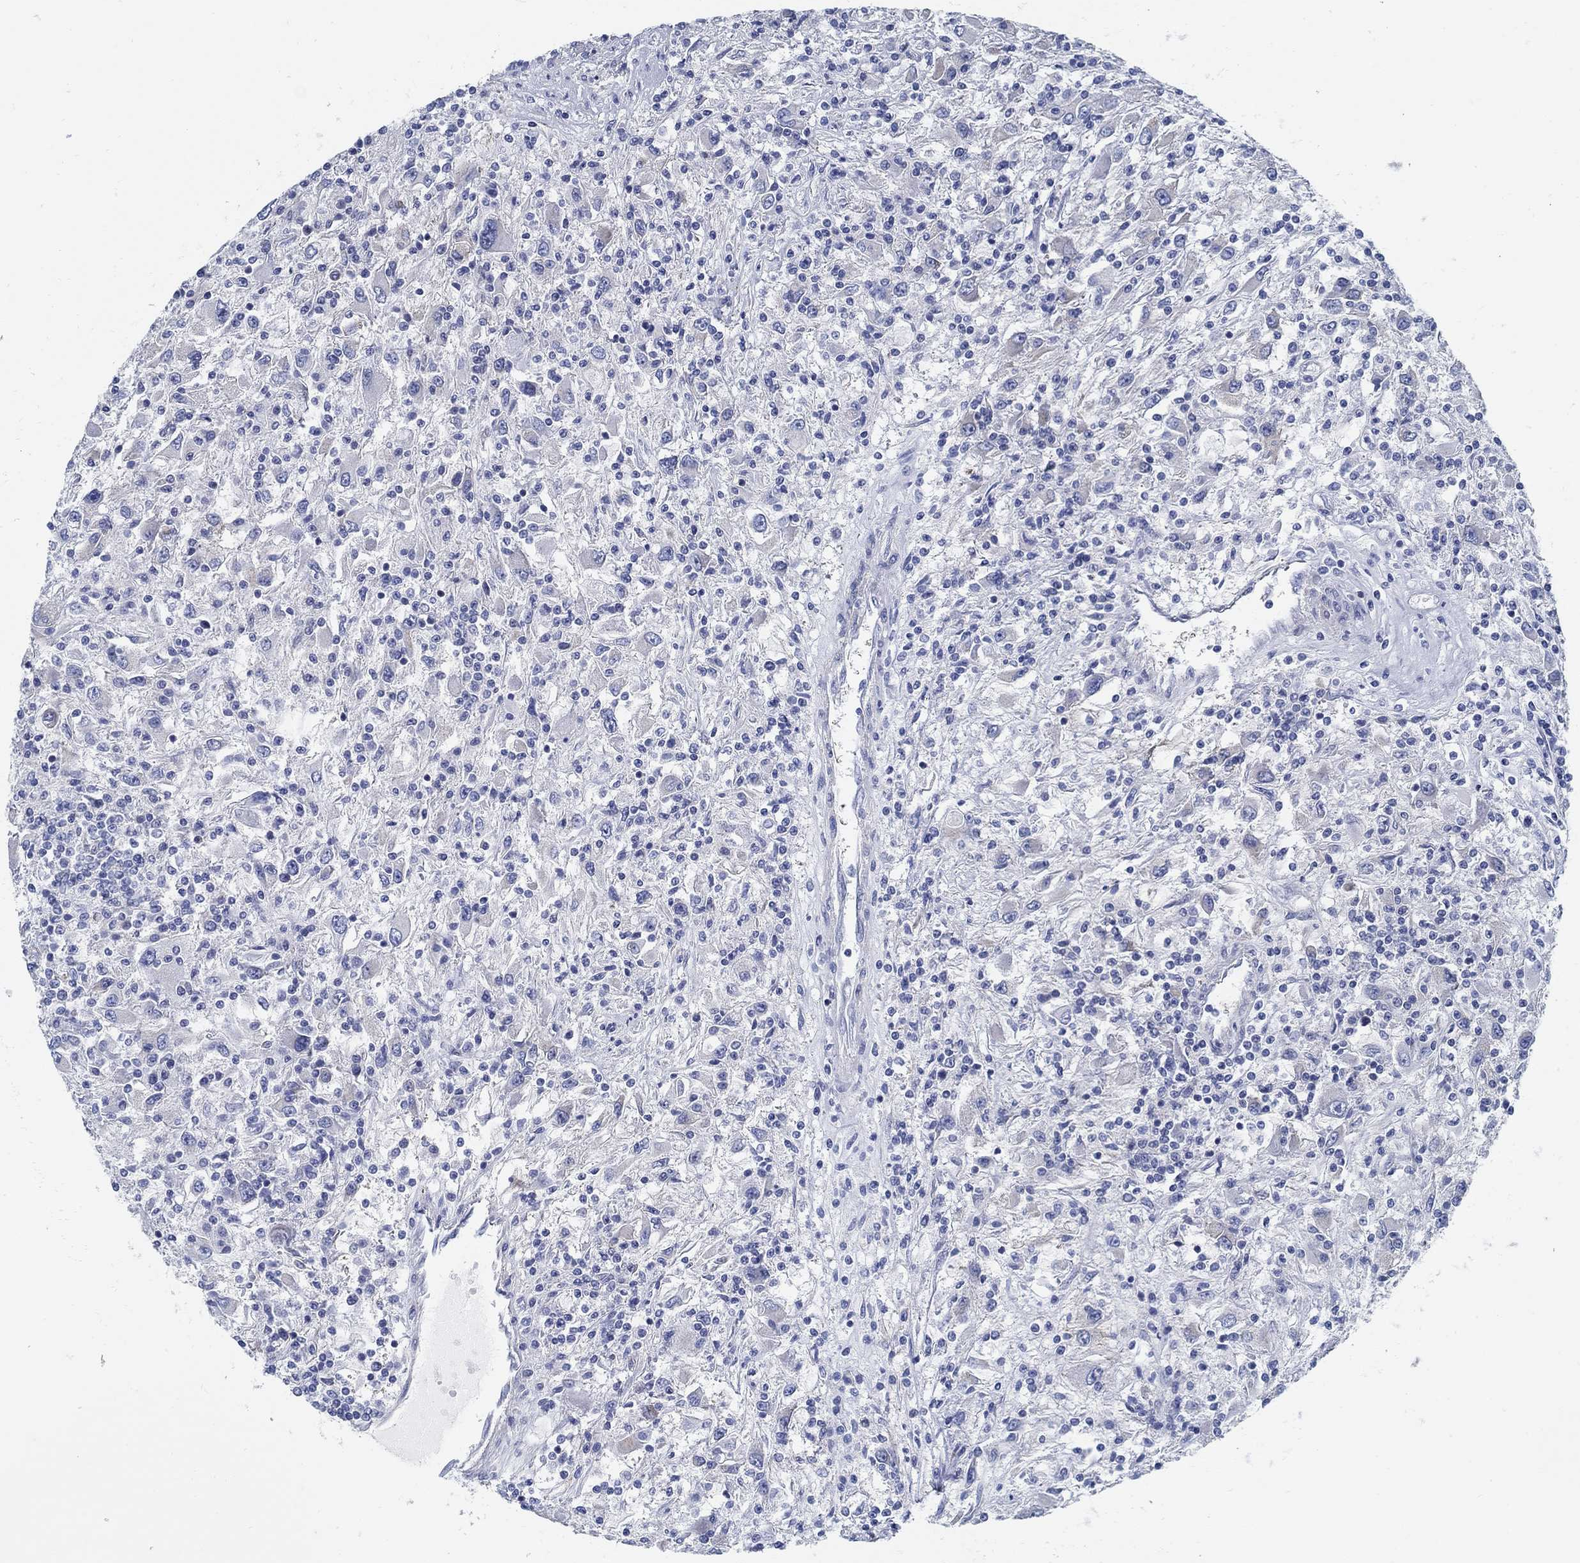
{"staining": {"intensity": "negative", "quantity": "none", "location": "none"}, "tissue": "renal cancer", "cell_type": "Tumor cells", "image_type": "cancer", "snomed": [{"axis": "morphology", "description": "Adenocarcinoma, NOS"}, {"axis": "topography", "description": "Kidney"}], "caption": "This is an immunohistochemistry (IHC) histopathology image of adenocarcinoma (renal). There is no staining in tumor cells.", "gene": "C15orf39", "patient": {"sex": "female", "age": 67}}